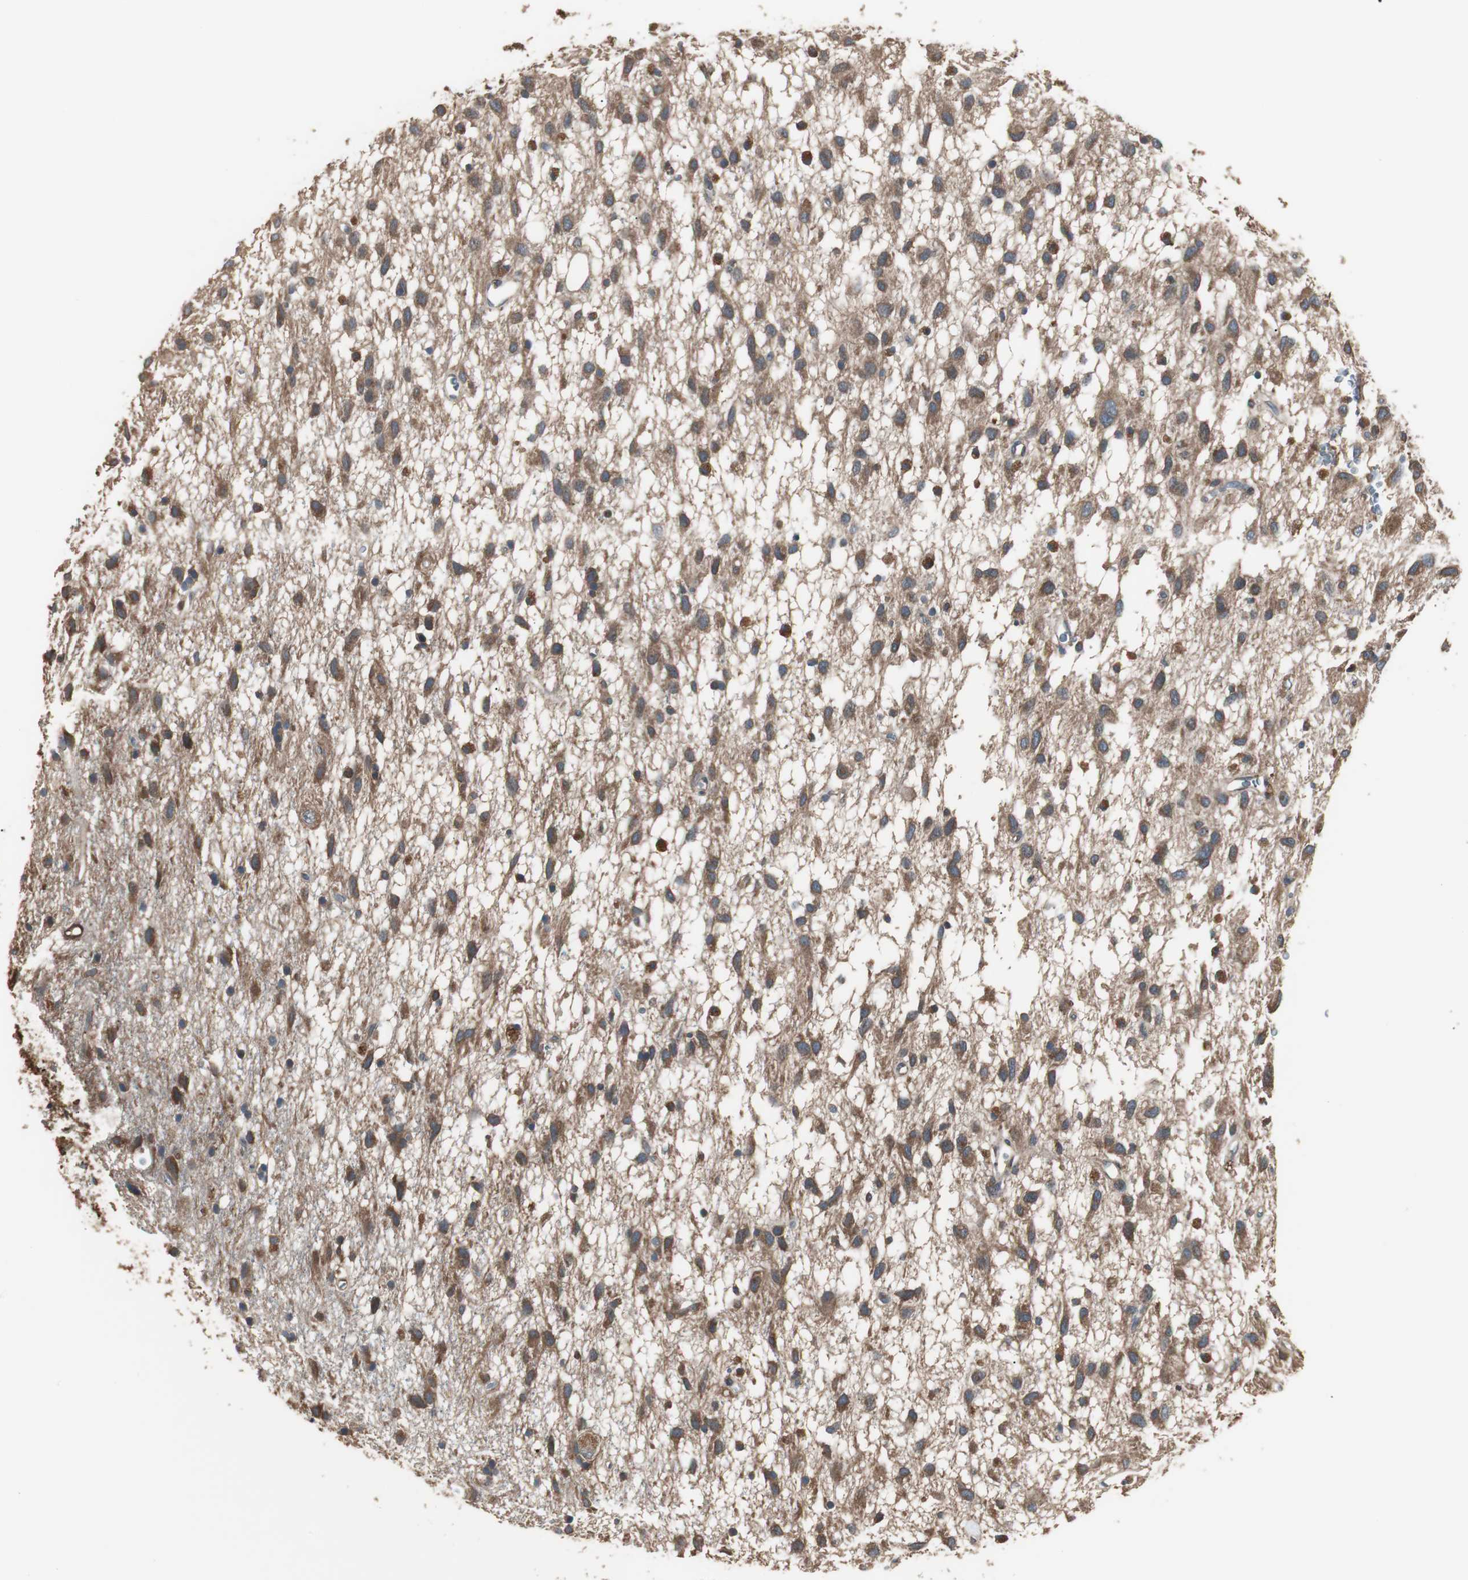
{"staining": {"intensity": "strong", "quantity": ">75%", "location": "cytoplasmic/membranous"}, "tissue": "glioma", "cell_type": "Tumor cells", "image_type": "cancer", "snomed": [{"axis": "morphology", "description": "Glioma, malignant, Low grade"}, {"axis": "topography", "description": "Brain"}], "caption": "High-power microscopy captured an IHC micrograph of glioma, revealing strong cytoplasmic/membranous expression in approximately >75% of tumor cells.", "gene": "CAPNS1", "patient": {"sex": "male", "age": 77}}